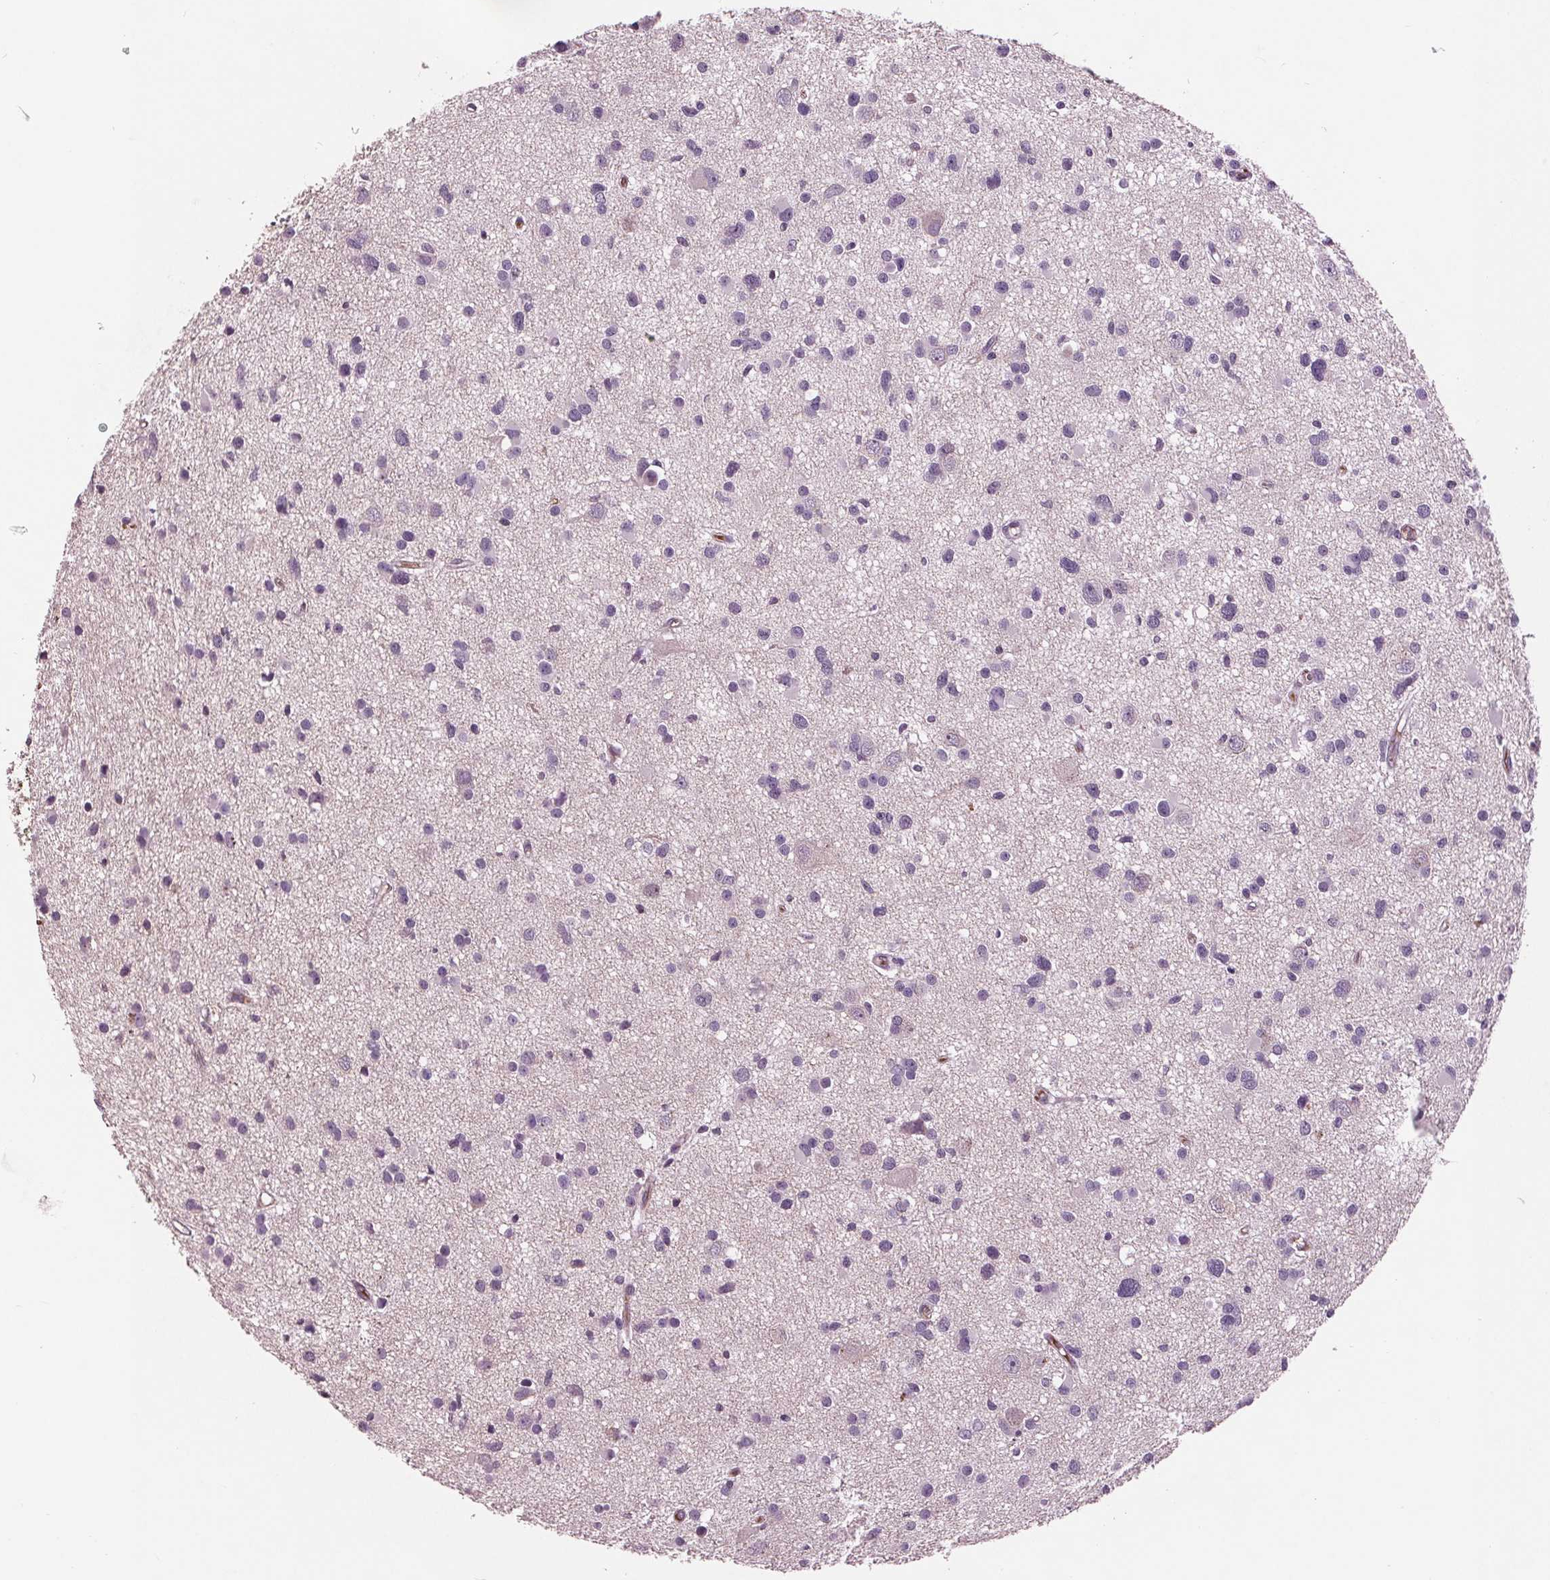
{"staining": {"intensity": "negative", "quantity": "none", "location": "none"}, "tissue": "glioma", "cell_type": "Tumor cells", "image_type": "cancer", "snomed": [{"axis": "morphology", "description": "Glioma, malignant, High grade"}, {"axis": "topography", "description": "Brain"}], "caption": "This photomicrograph is of malignant glioma (high-grade) stained with IHC to label a protein in brown with the nuclei are counter-stained blue. There is no expression in tumor cells. Brightfield microscopy of IHC stained with DAB (brown) and hematoxylin (blue), captured at high magnification.", "gene": "C6", "patient": {"sex": "male", "age": 54}}